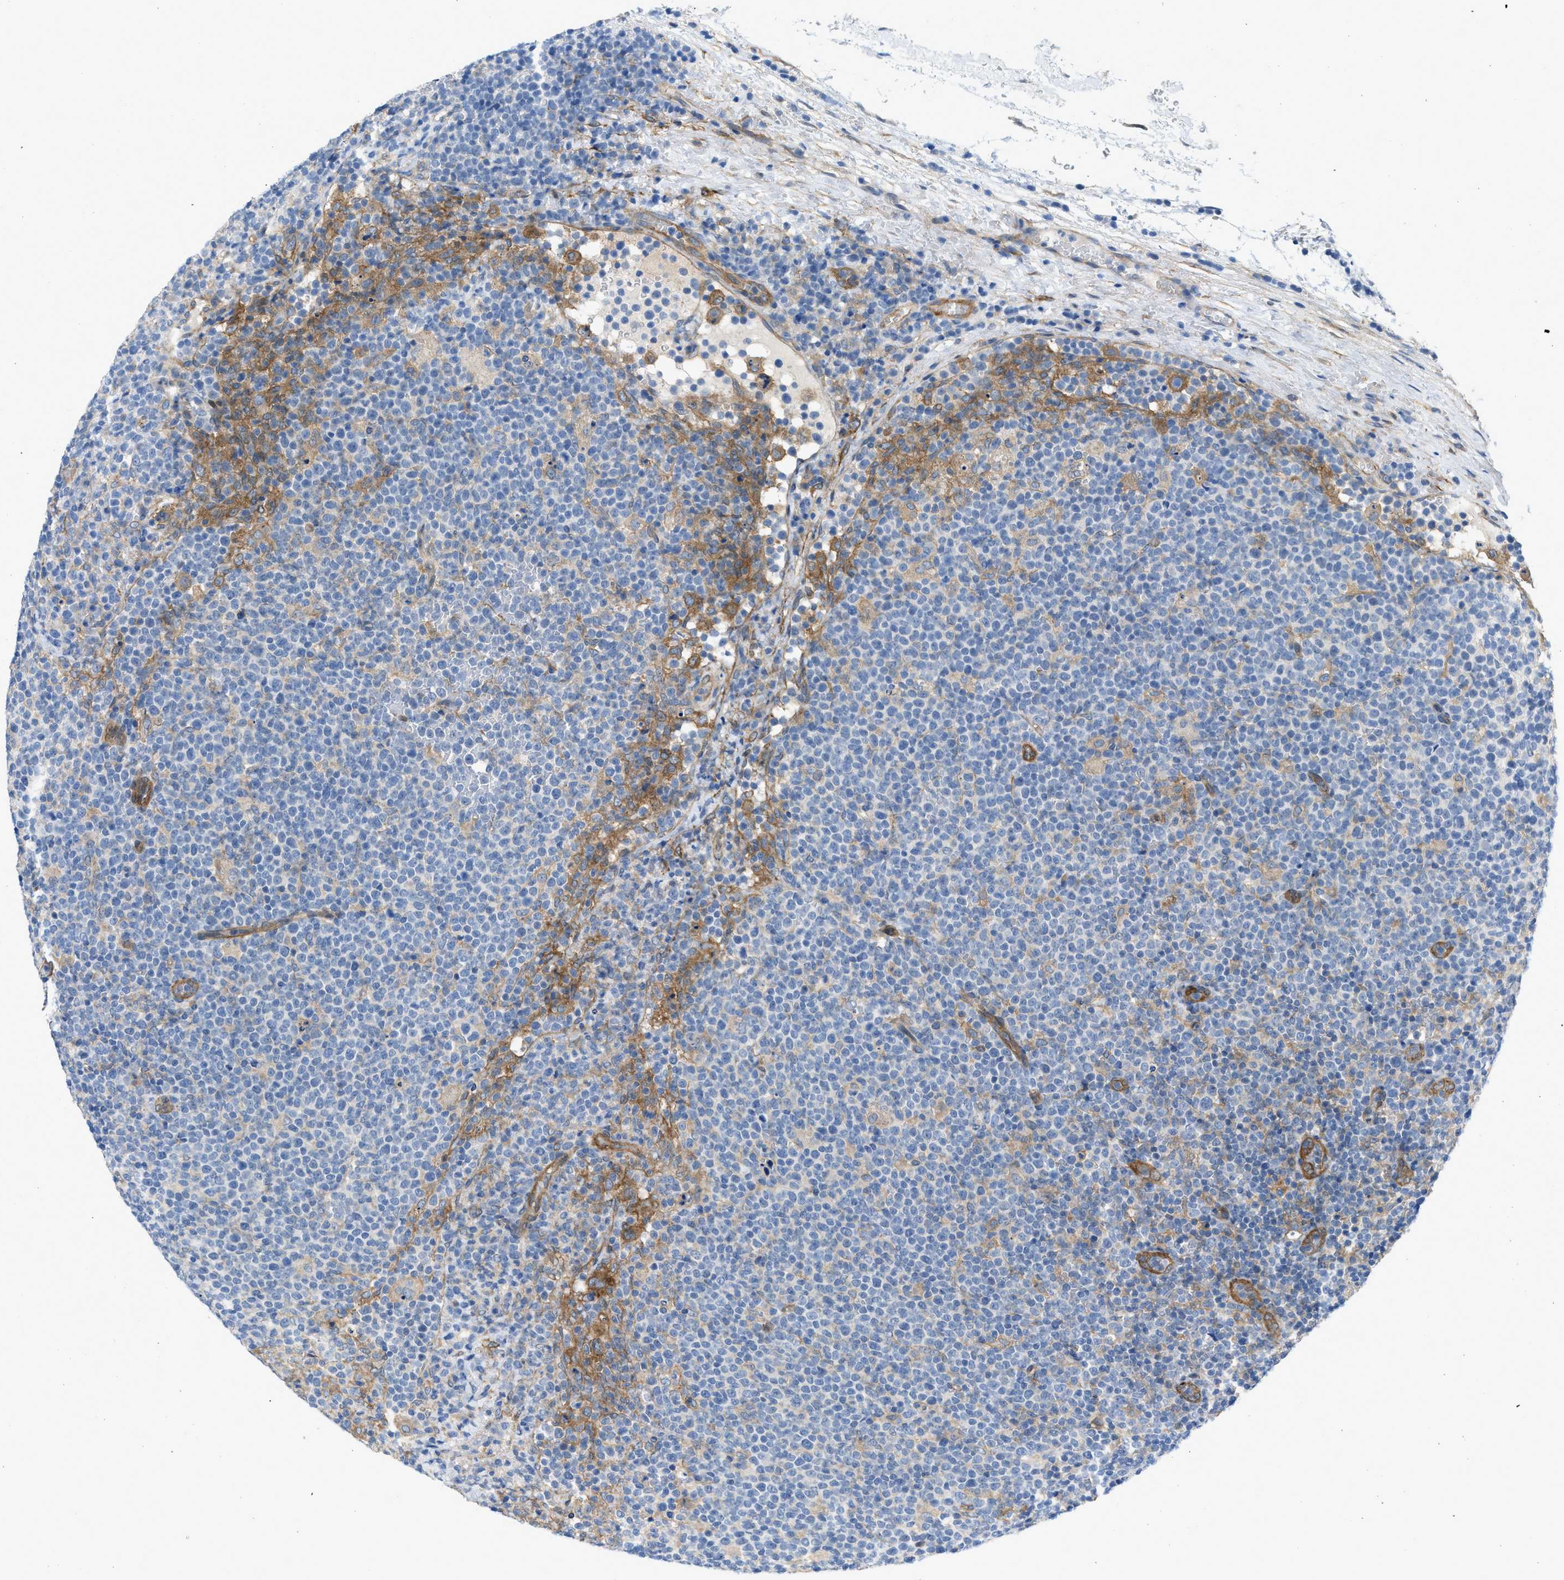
{"staining": {"intensity": "moderate", "quantity": "<25%", "location": "cytoplasmic/membranous"}, "tissue": "lymphoma", "cell_type": "Tumor cells", "image_type": "cancer", "snomed": [{"axis": "morphology", "description": "Malignant lymphoma, non-Hodgkin's type, High grade"}, {"axis": "topography", "description": "Lymph node"}], "caption": "Immunohistochemical staining of lymphoma reveals moderate cytoplasmic/membranous protein positivity in about <25% of tumor cells.", "gene": "PDLIM5", "patient": {"sex": "male", "age": 61}}